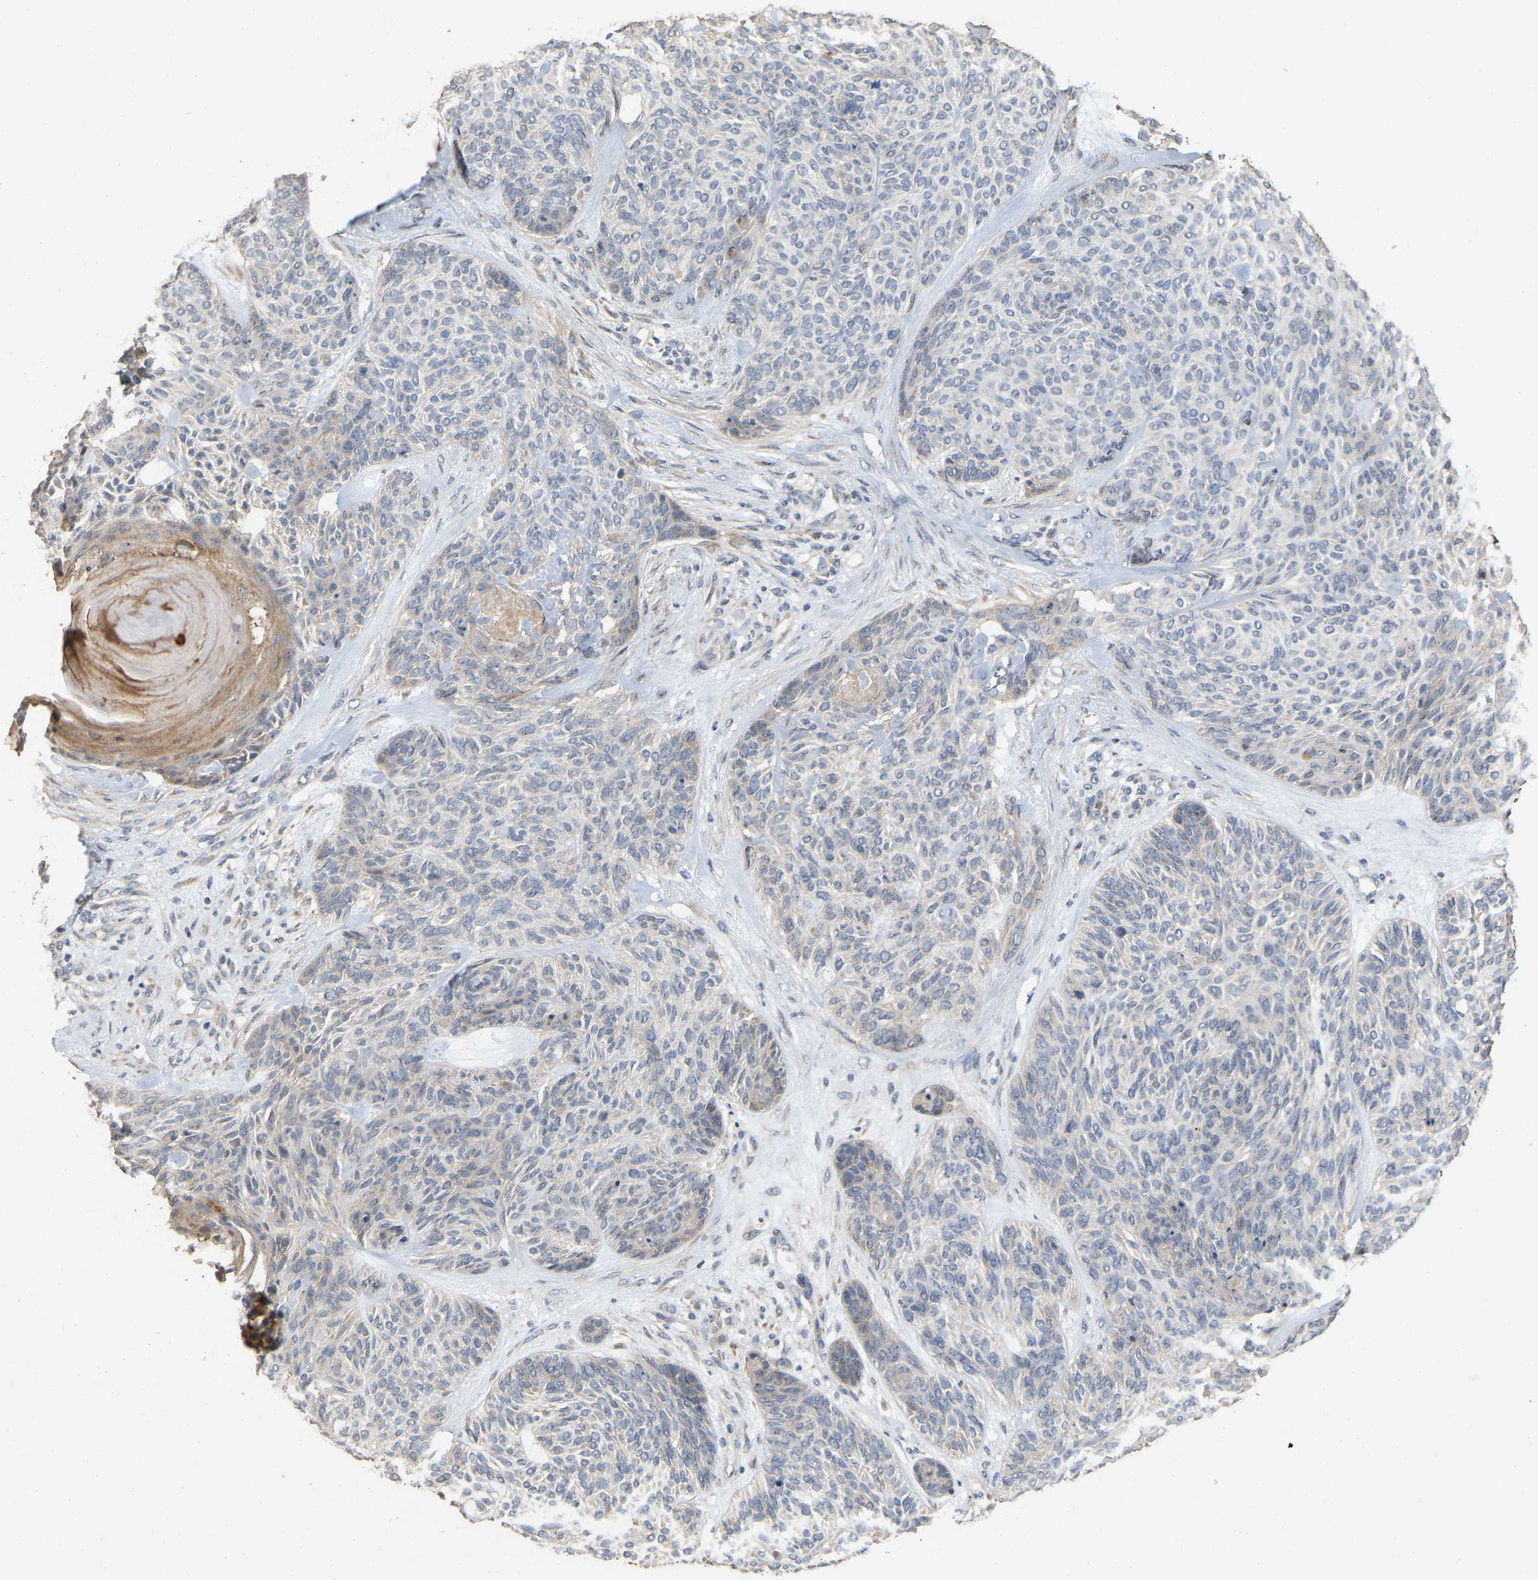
{"staining": {"intensity": "negative", "quantity": "none", "location": "none"}, "tissue": "skin cancer", "cell_type": "Tumor cells", "image_type": "cancer", "snomed": [{"axis": "morphology", "description": "Basal cell carcinoma"}, {"axis": "topography", "description": "Skin"}], "caption": "A photomicrograph of human skin cancer is negative for staining in tumor cells.", "gene": "NCS1", "patient": {"sex": "male", "age": 55}}